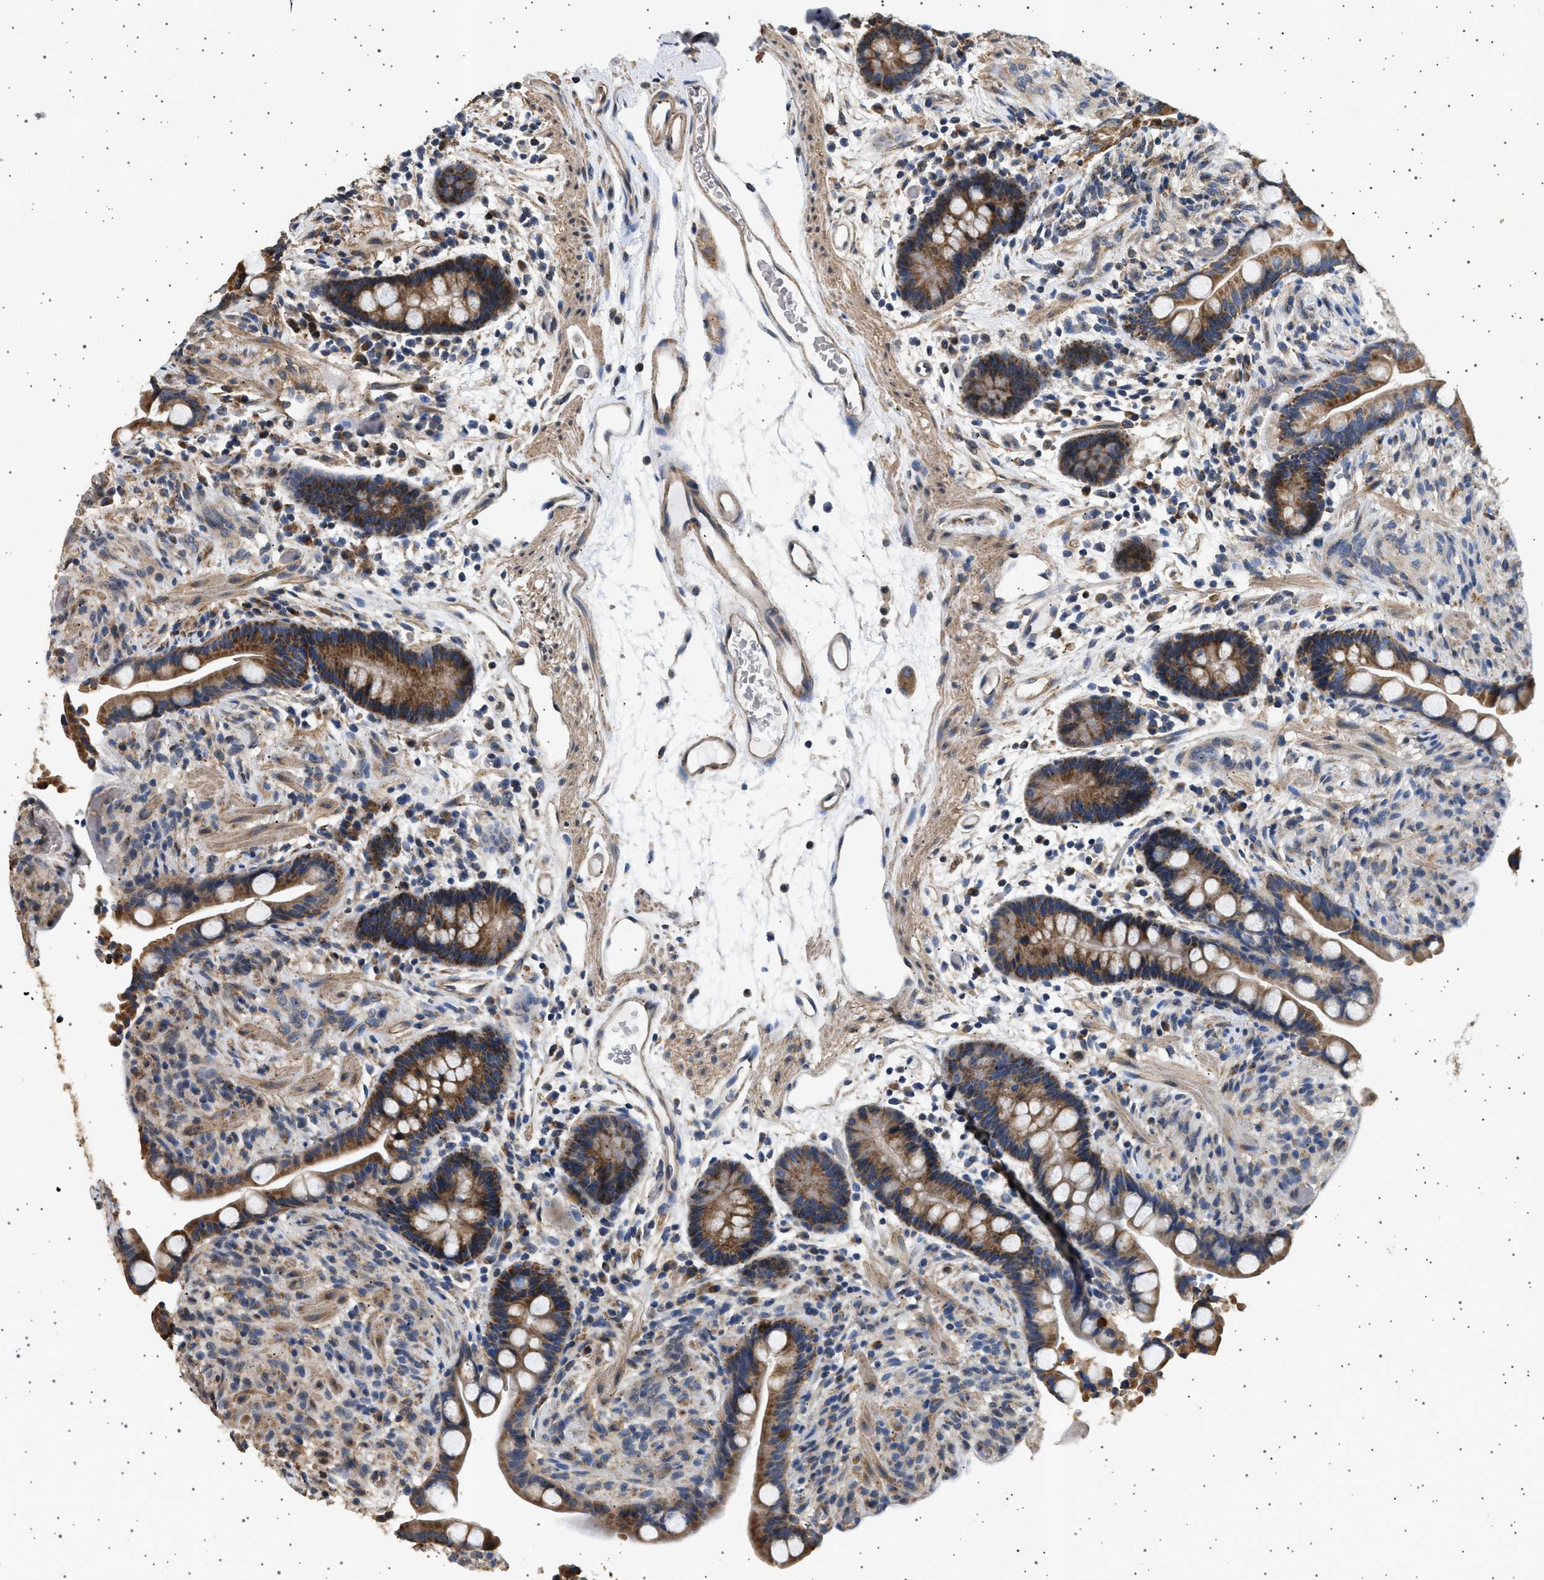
{"staining": {"intensity": "moderate", "quantity": ">75%", "location": "cytoplasmic/membranous"}, "tissue": "colon", "cell_type": "Endothelial cells", "image_type": "normal", "snomed": [{"axis": "morphology", "description": "Normal tissue, NOS"}, {"axis": "topography", "description": "Colon"}], "caption": "A brown stain highlights moderate cytoplasmic/membranous positivity of a protein in endothelial cells of normal colon. Using DAB (brown) and hematoxylin (blue) stains, captured at high magnification using brightfield microscopy.", "gene": "KCNA4", "patient": {"sex": "male", "age": 73}}